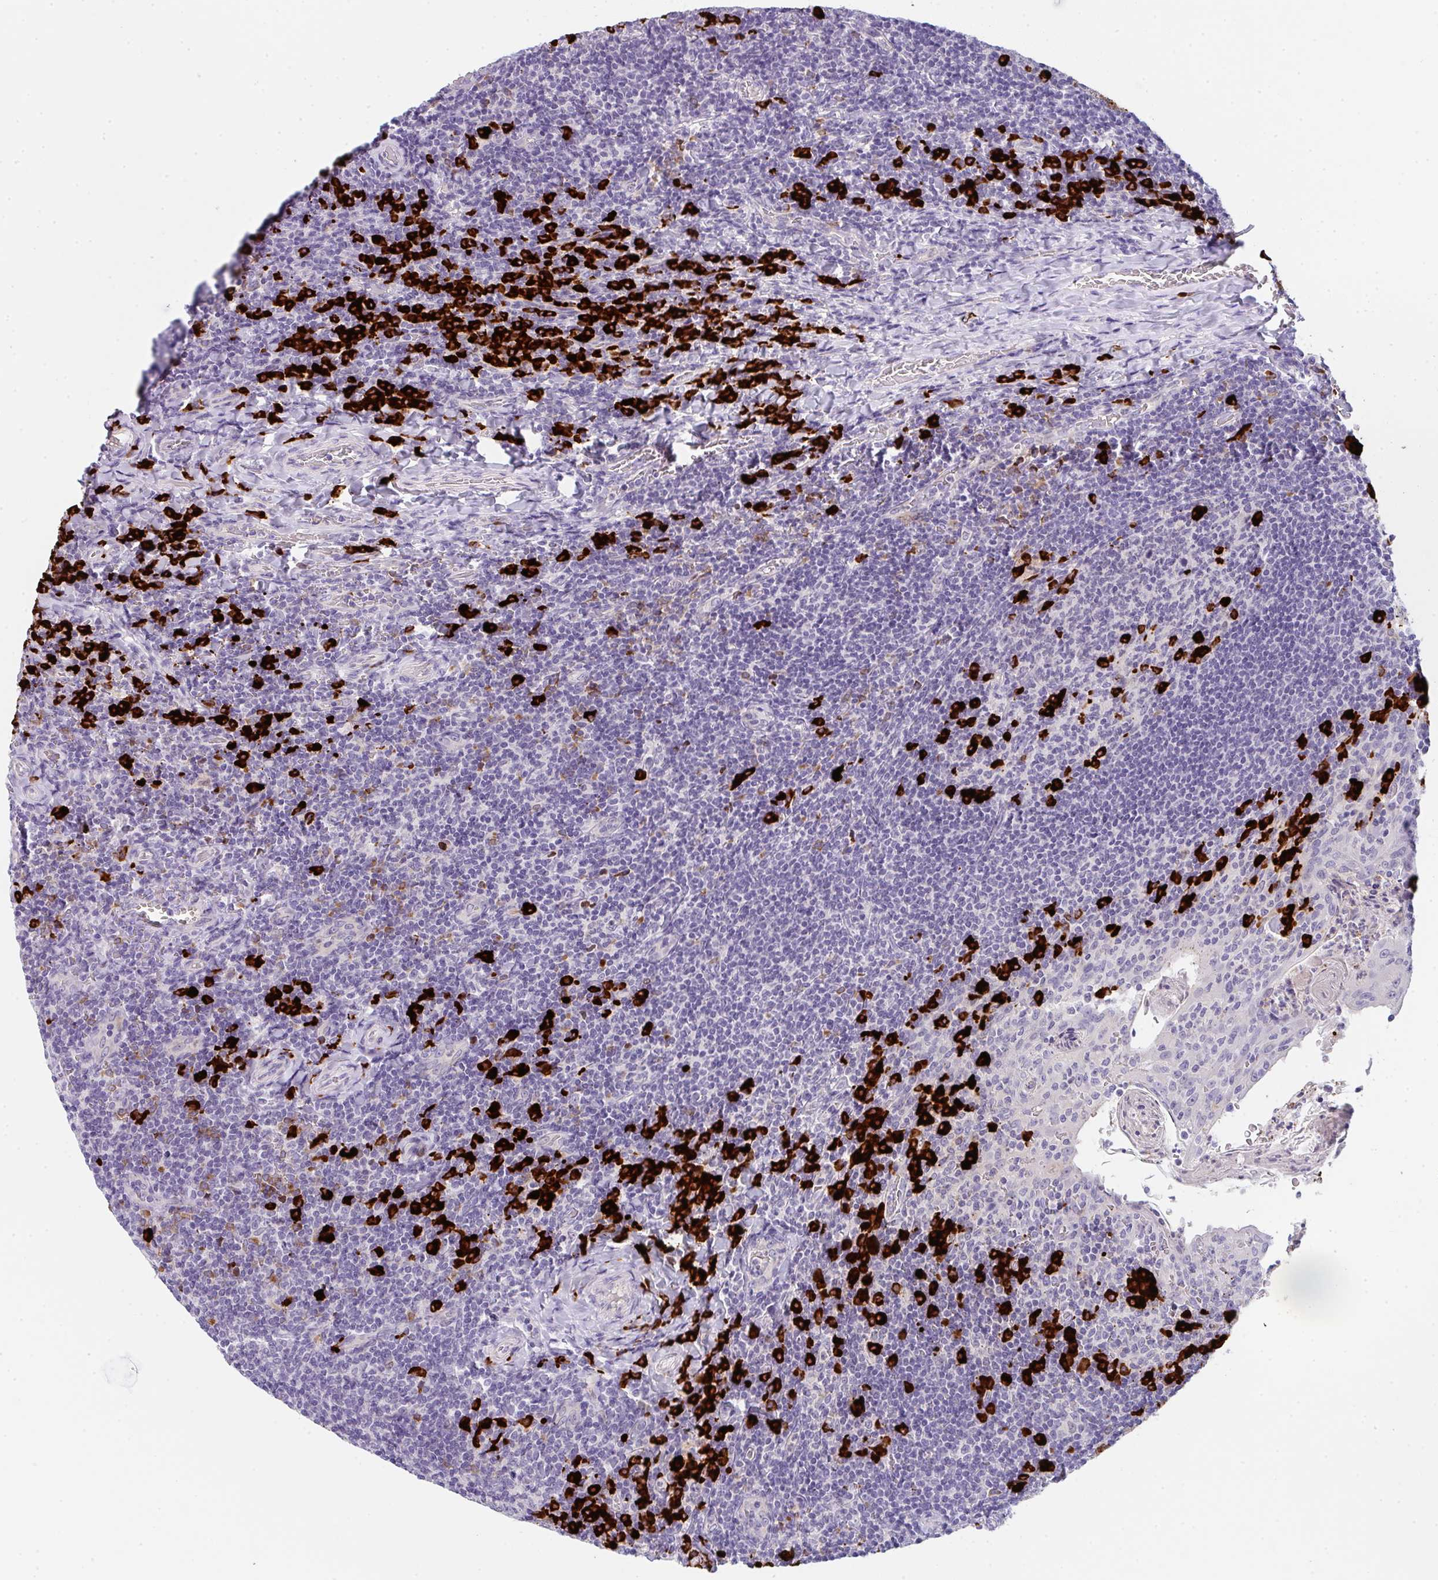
{"staining": {"intensity": "strong", "quantity": "<25%", "location": "cytoplasmic/membranous"}, "tissue": "tonsil", "cell_type": "Germinal center cells", "image_type": "normal", "snomed": [{"axis": "morphology", "description": "Normal tissue, NOS"}, {"axis": "topography", "description": "Tonsil"}], "caption": "An immunohistochemistry histopathology image of unremarkable tissue is shown. Protein staining in brown shows strong cytoplasmic/membranous positivity in tonsil within germinal center cells.", "gene": "CACNA1S", "patient": {"sex": "female", "age": 10}}